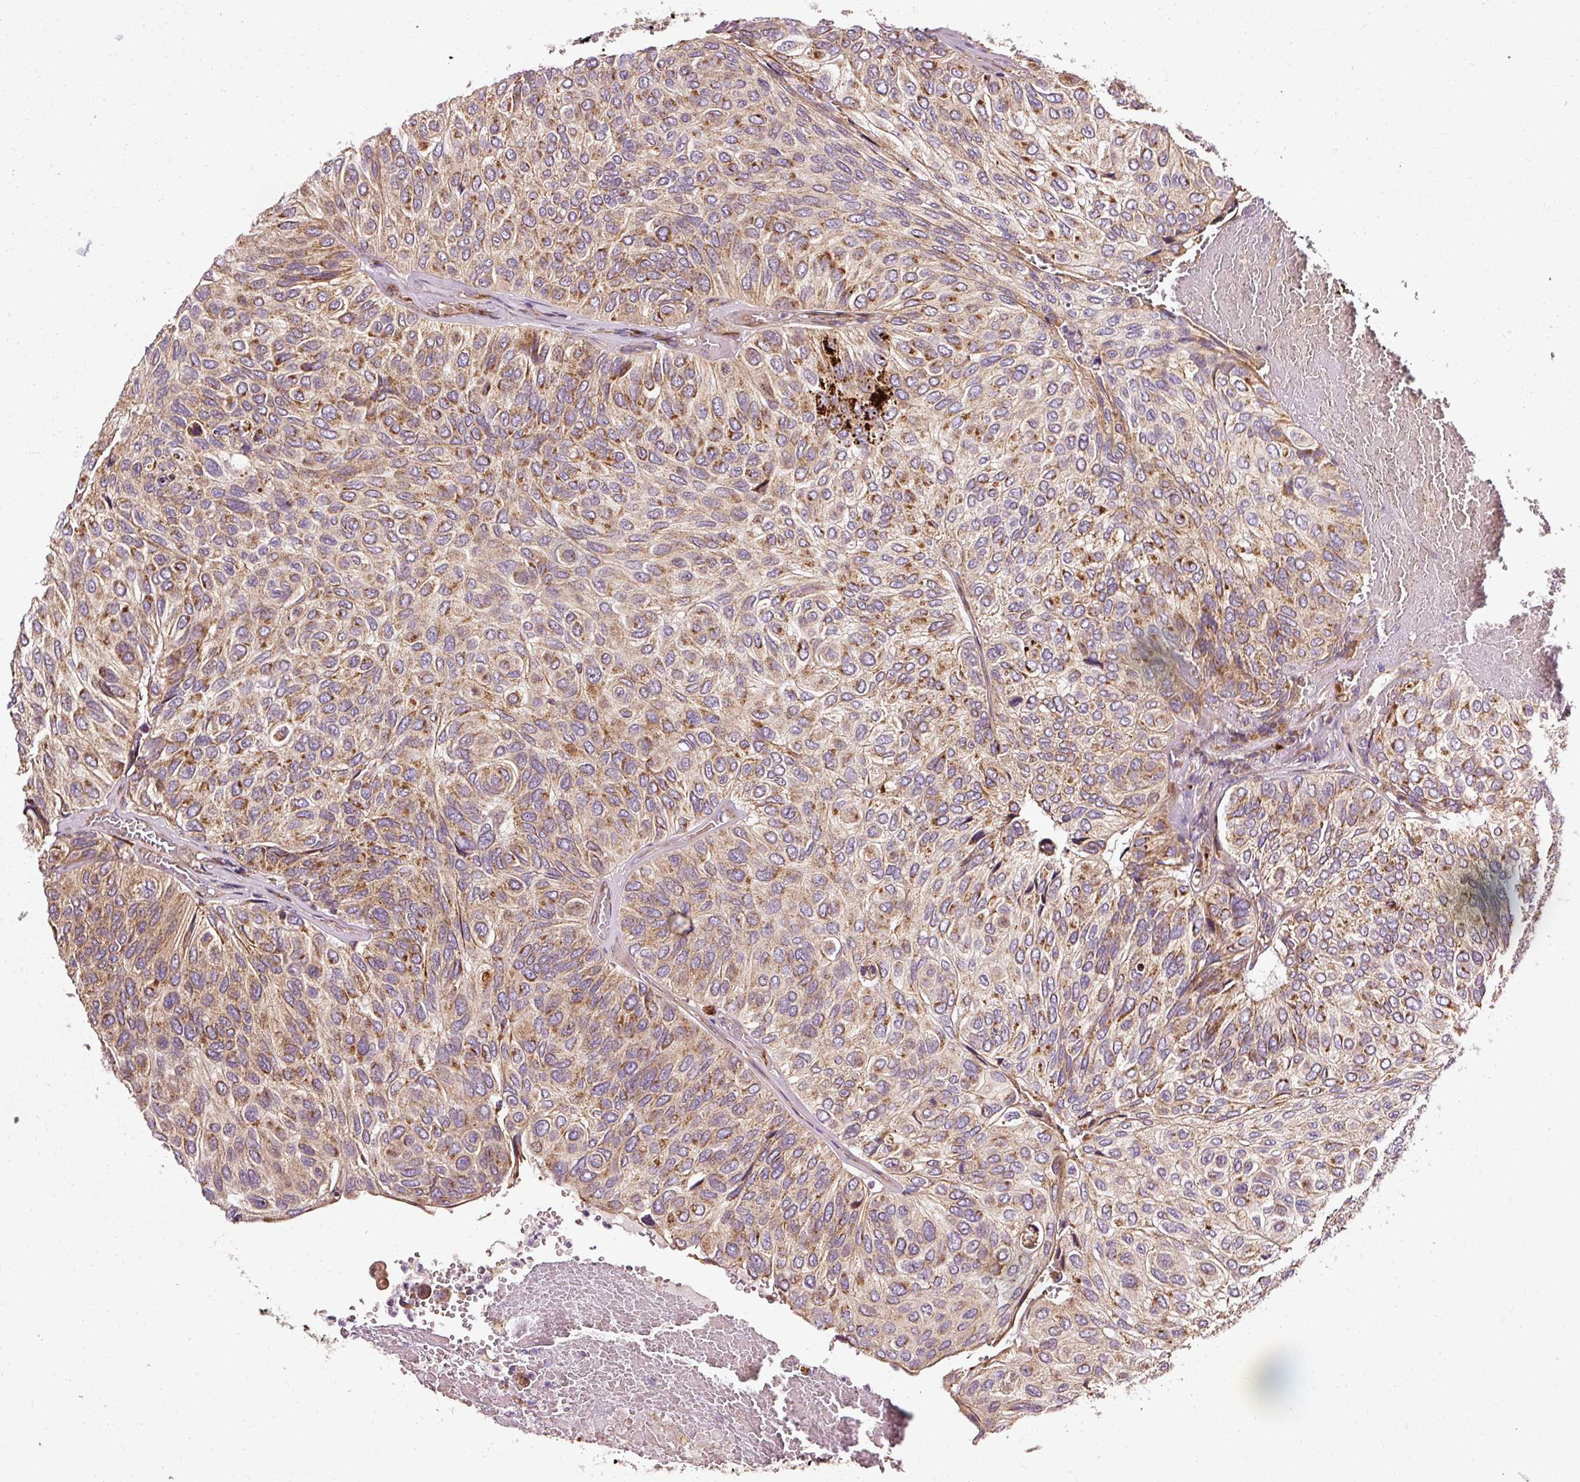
{"staining": {"intensity": "moderate", "quantity": ">75%", "location": "cytoplasmic/membranous"}, "tissue": "urothelial cancer", "cell_type": "Tumor cells", "image_type": "cancer", "snomed": [{"axis": "morphology", "description": "Urothelial carcinoma, High grade"}, {"axis": "topography", "description": "Urinary bladder"}], "caption": "Urothelial cancer was stained to show a protein in brown. There is medium levels of moderate cytoplasmic/membranous positivity in about >75% of tumor cells. (Stains: DAB (3,3'-diaminobenzidine) in brown, nuclei in blue, Microscopy: brightfield microscopy at high magnification).", "gene": "ISCU", "patient": {"sex": "male", "age": 66}}